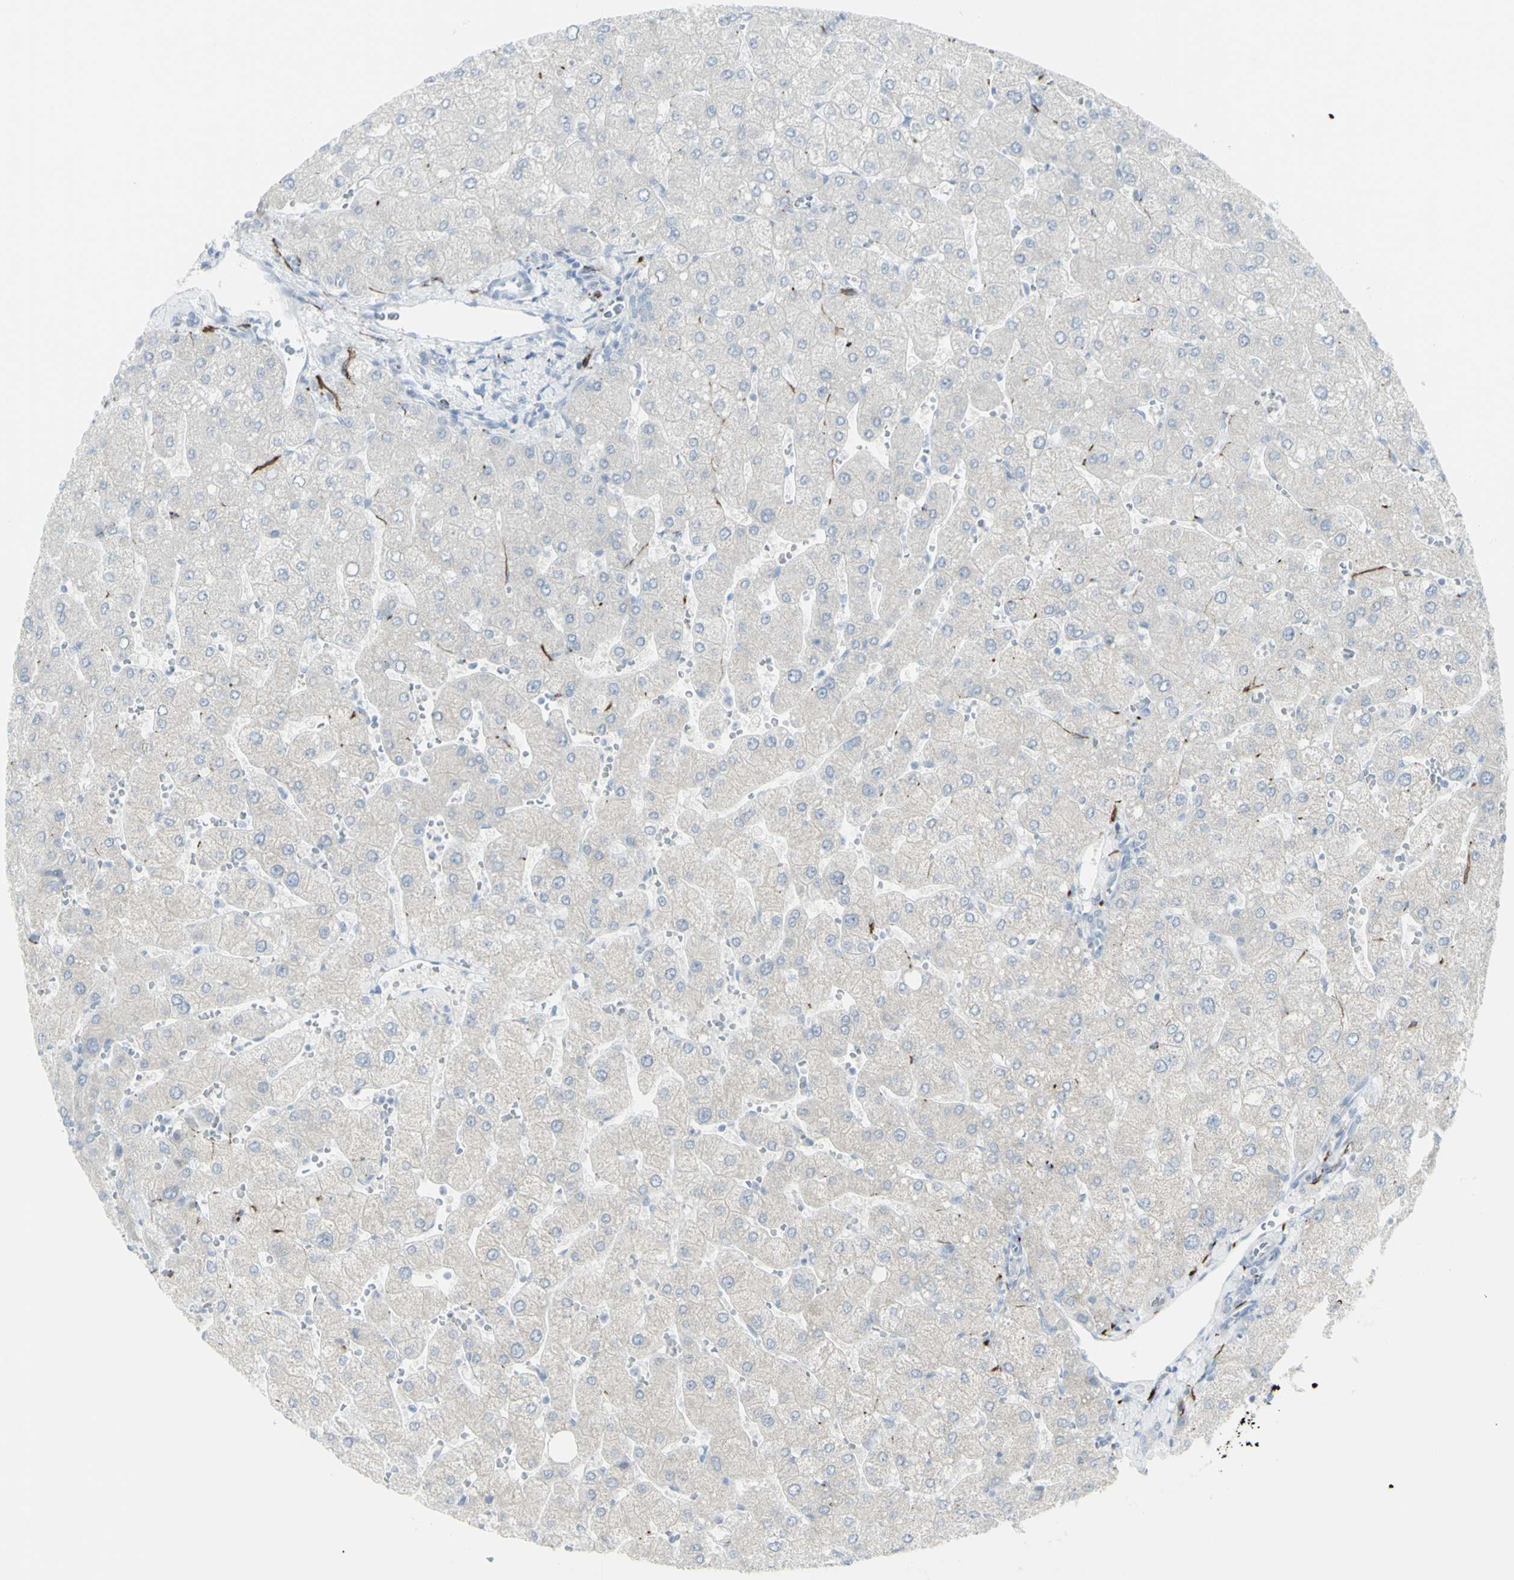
{"staining": {"intensity": "negative", "quantity": "none", "location": "none"}, "tissue": "liver", "cell_type": "Cholangiocytes", "image_type": "normal", "snomed": [{"axis": "morphology", "description": "Normal tissue, NOS"}, {"axis": "topography", "description": "Liver"}], "caption": "Liver was stained to show a protein in brown. There is no significant staining in cholangiocytes. (DAB IHC with hematoxylin counter stain).", "gene": "ENSG00000198211", "patient": {"sex": "male", "age": 55}}